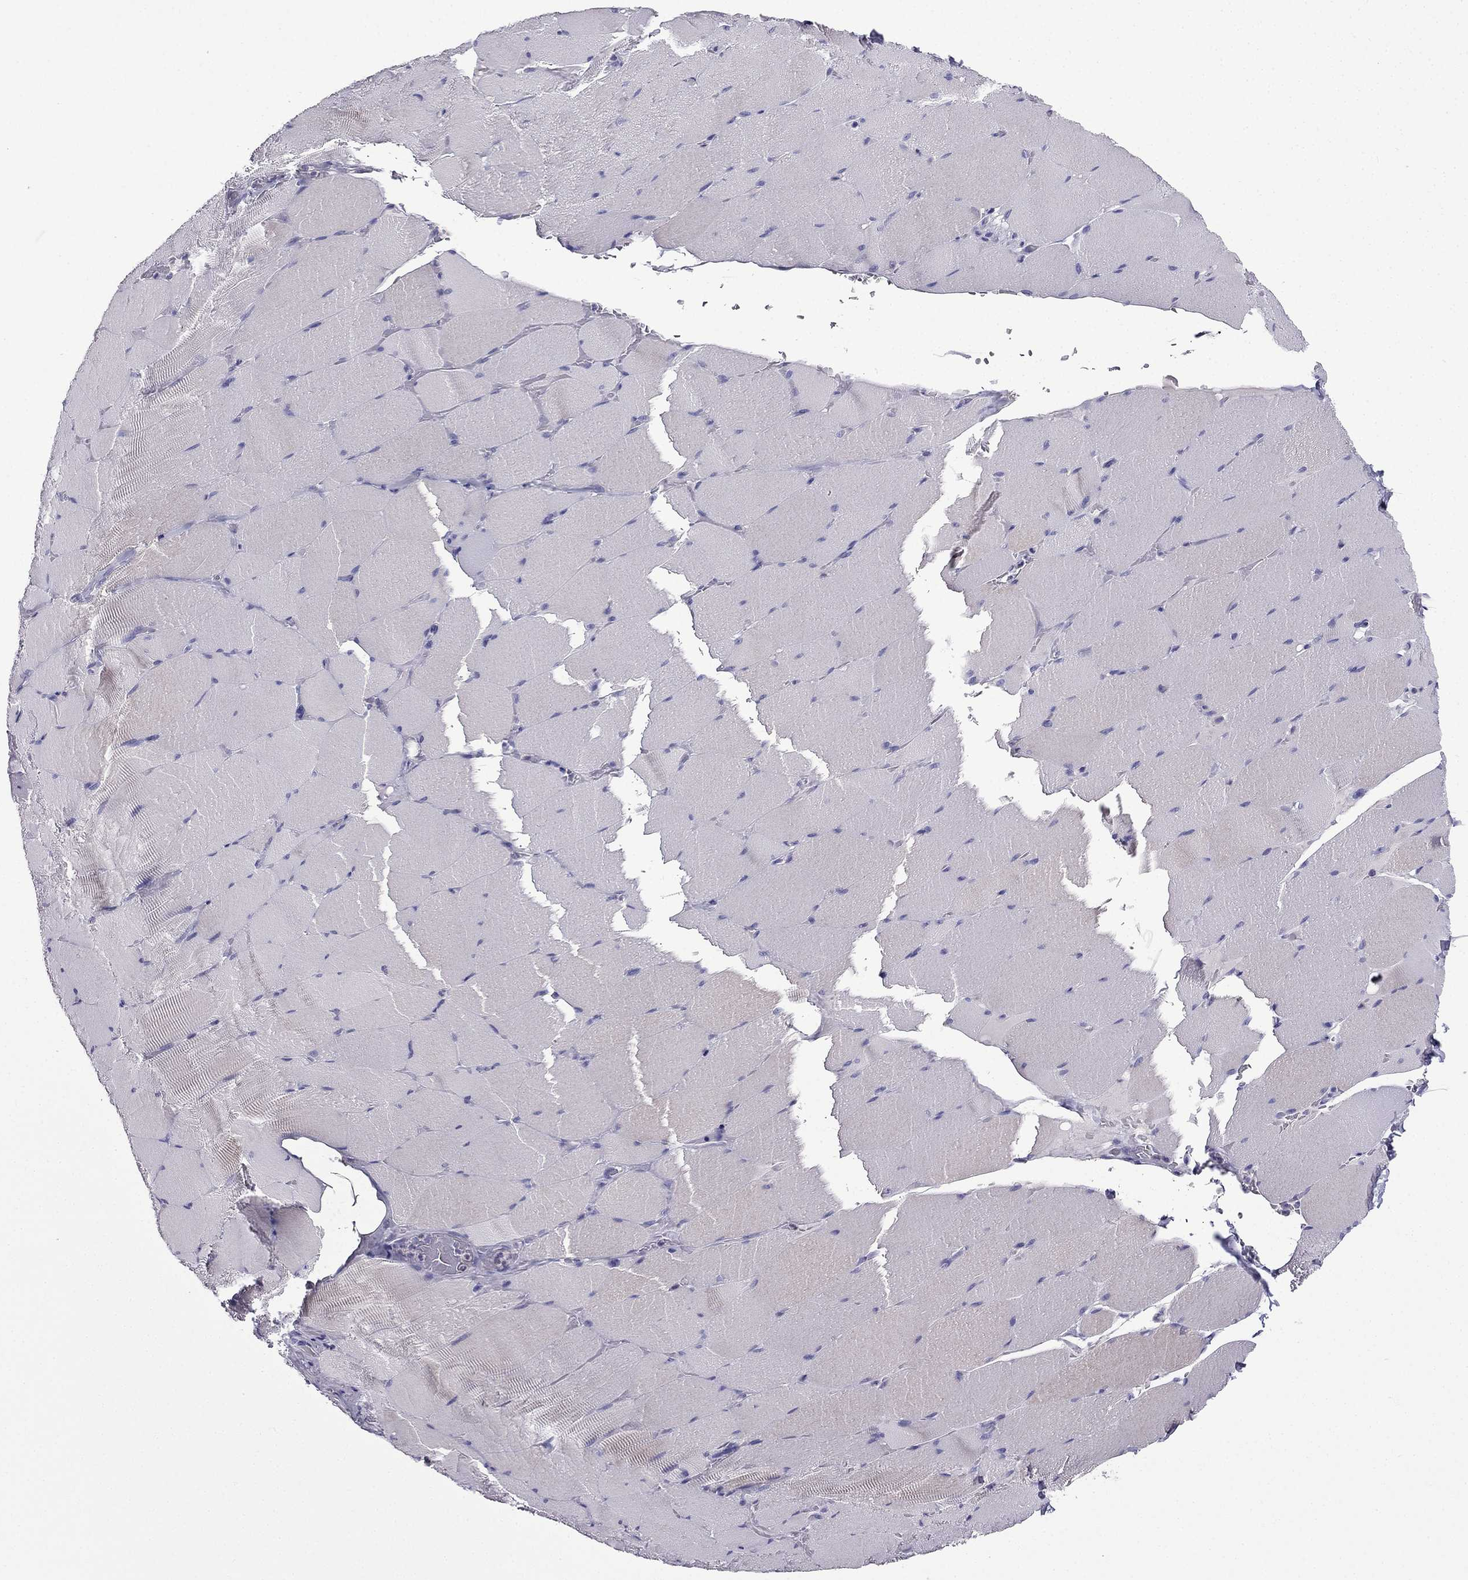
{"staining": {"intensity": "negative", "quantity": "none", "location": "none"}, "tissue": "skeletal muscle", "cell_type": "Myocytes", "image_type": "normal", "snomed": [{"axis": "morphology", "description": "Normal tissue, NOS"}, {"axis": "topography", "description": "Skeletal muscle"}], "caption": "This is an immunohistochemistry histopathology image of normal skeletal muscle. There is no expression in myocytes.", "gene": "TSSK4", "patient": {"sex": "male", "age": 56}}